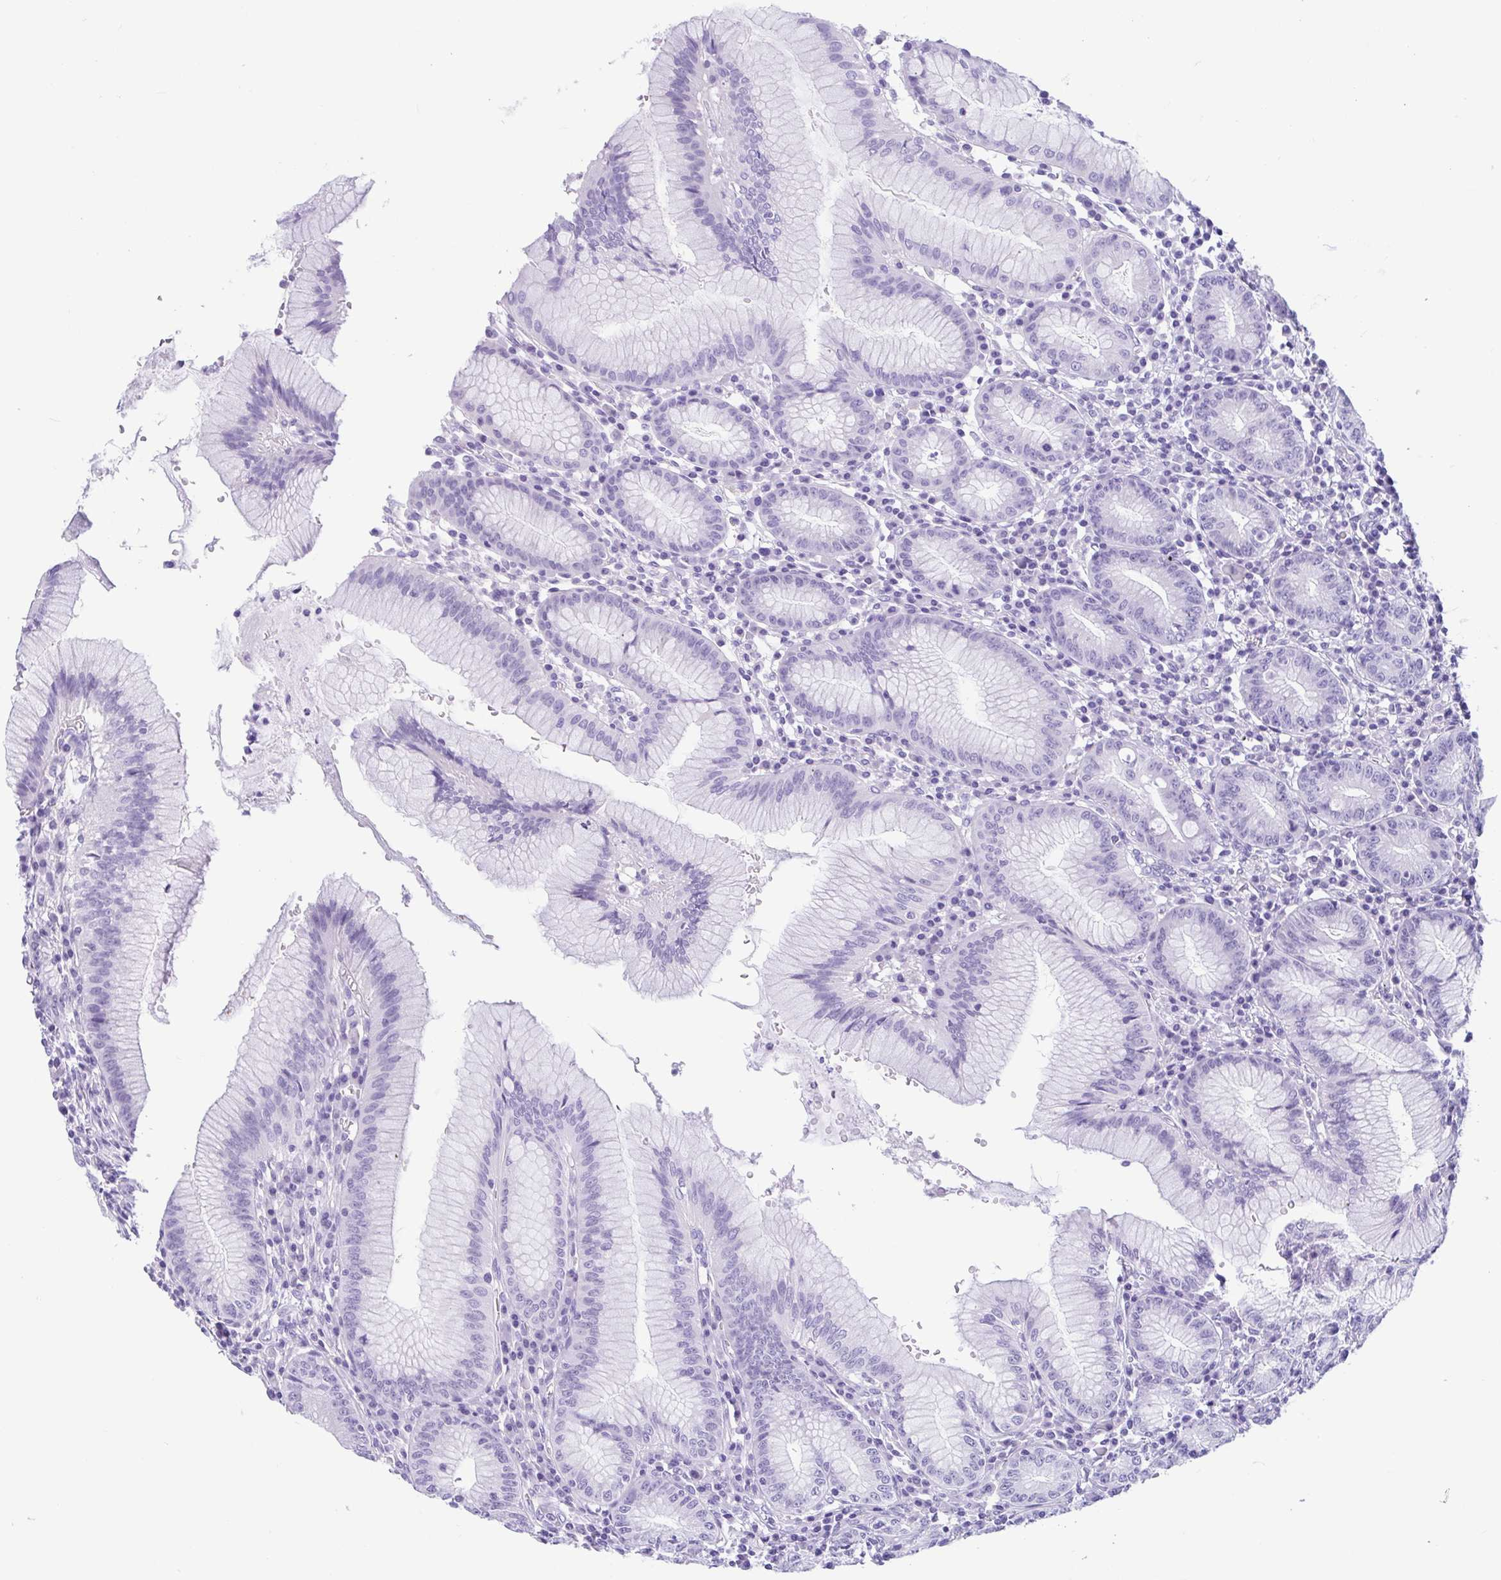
{"staining": {"intensity": "negative", "quantity": "none", "location": "none"}, "tissue": "stomach", "cell_type": "Glandular cells", "image_type": "normal", "snomed": [{"axis": "morphology", "description": "Normal tissue, NOS"}, {"axis": "topography", "description": "Stomach"}], "caption": "High magnification brightfield microscopy of benign stomach stained with DAB (3,3'-diaminobenzidine) (brown) and counterstained with hematoxylin (blue): glandular cells show no significant positivity.", "gene": "ENSG00000274792", "patient": {"sex": "male", "age": 55}}